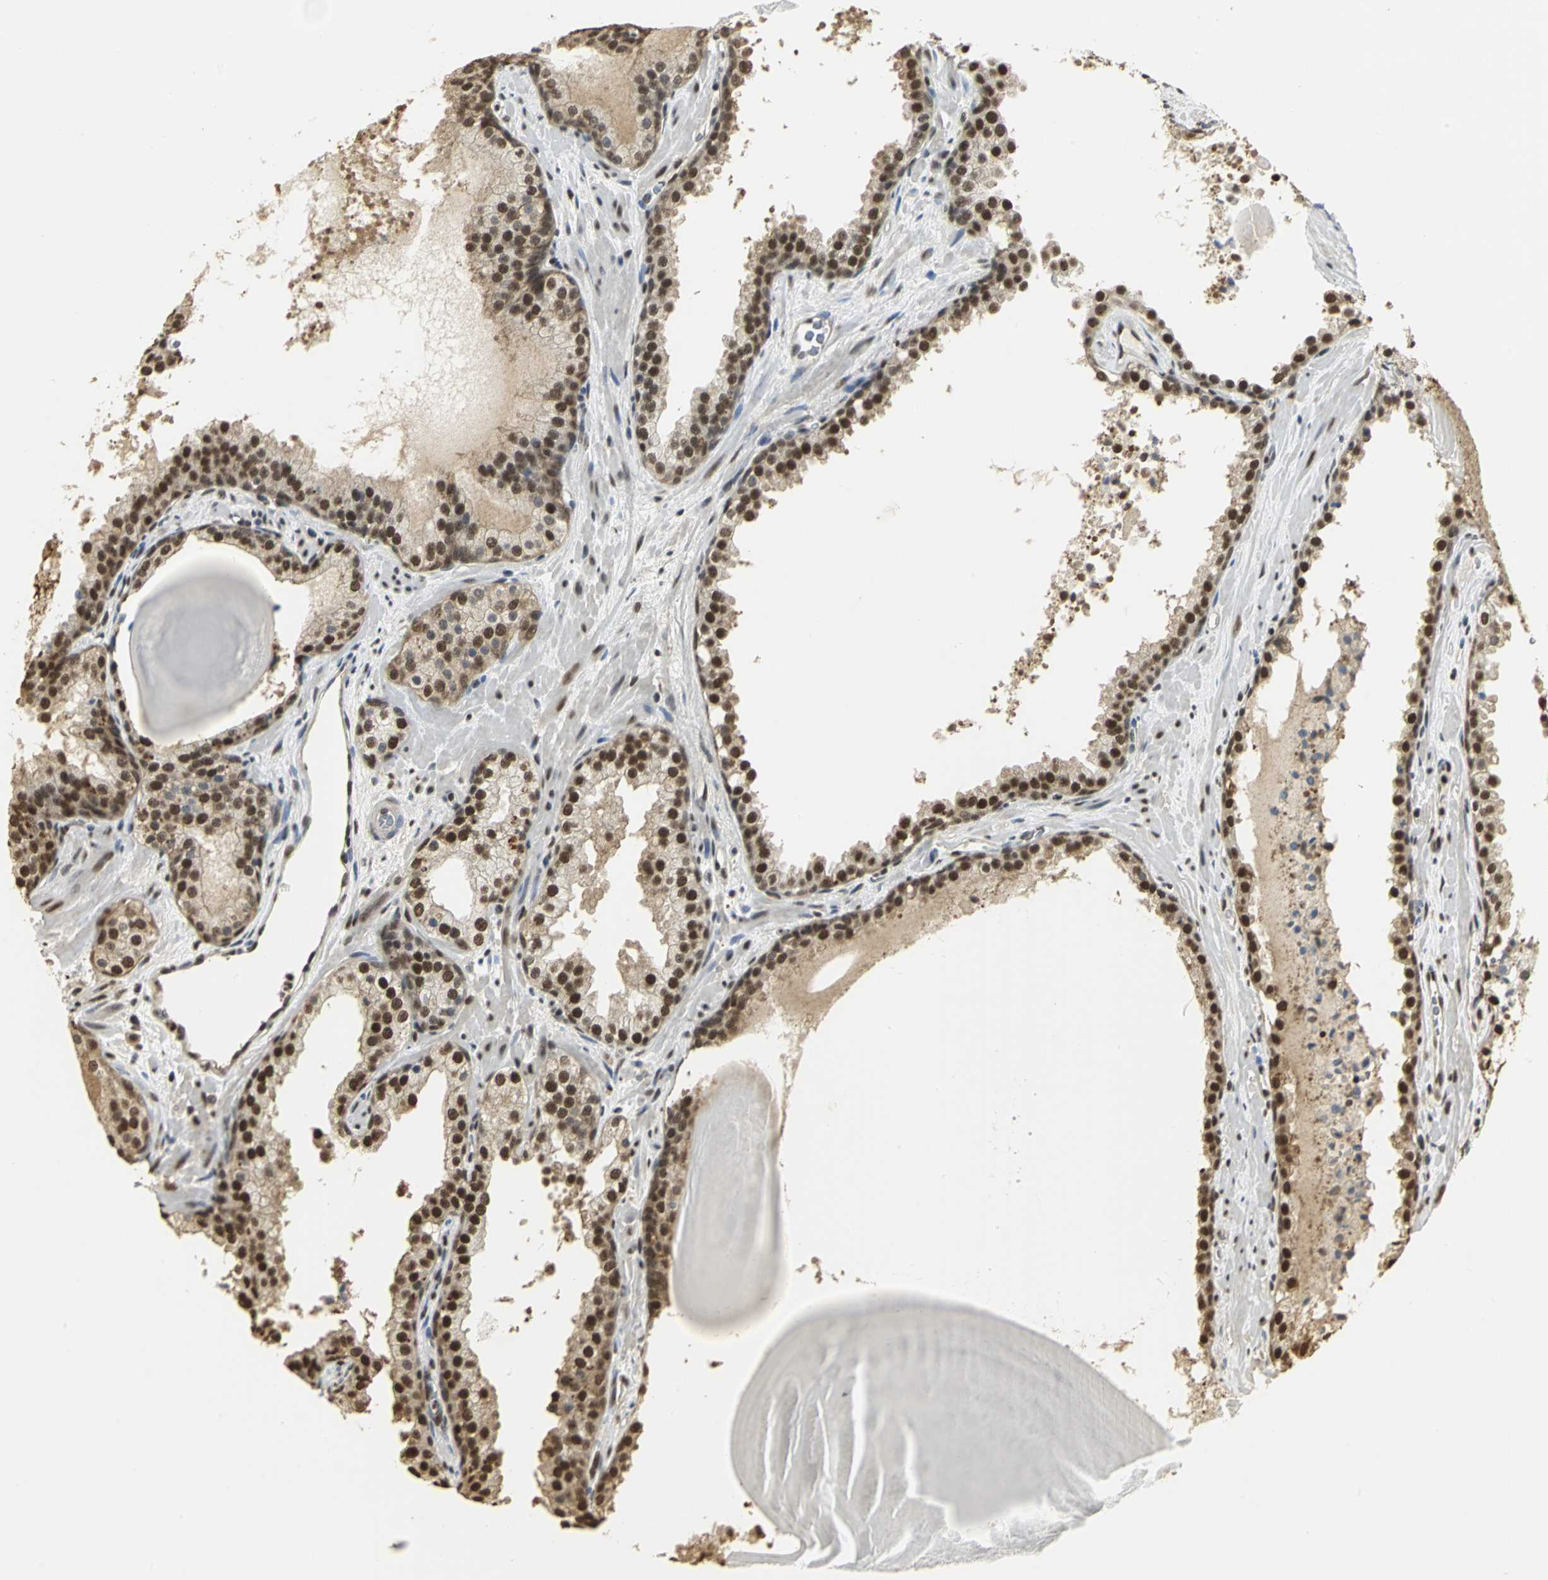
{"staining": {"intensity": "strong", "quantity": ">75%", "location": "cytoplasmic/membranous,nuclear"}, "tissue": "prostate cancer", "cell_type": "Tumor cells", "image_type": "cancer", "snomed": [{"axis": "morphology", "description": "Adenocarcinoma, Low grade"}, {"axis": "topography", "description": "Prostate"}], "caption": "Human adenocarcinoma (low-grade) (prostate) stained with a brown dye shows strong cytoplasmic/membranous and nuclear positive staining in about >75% of tumor cells.", "gene": "SET", "patient": {"sex": "male", "age": 63}}